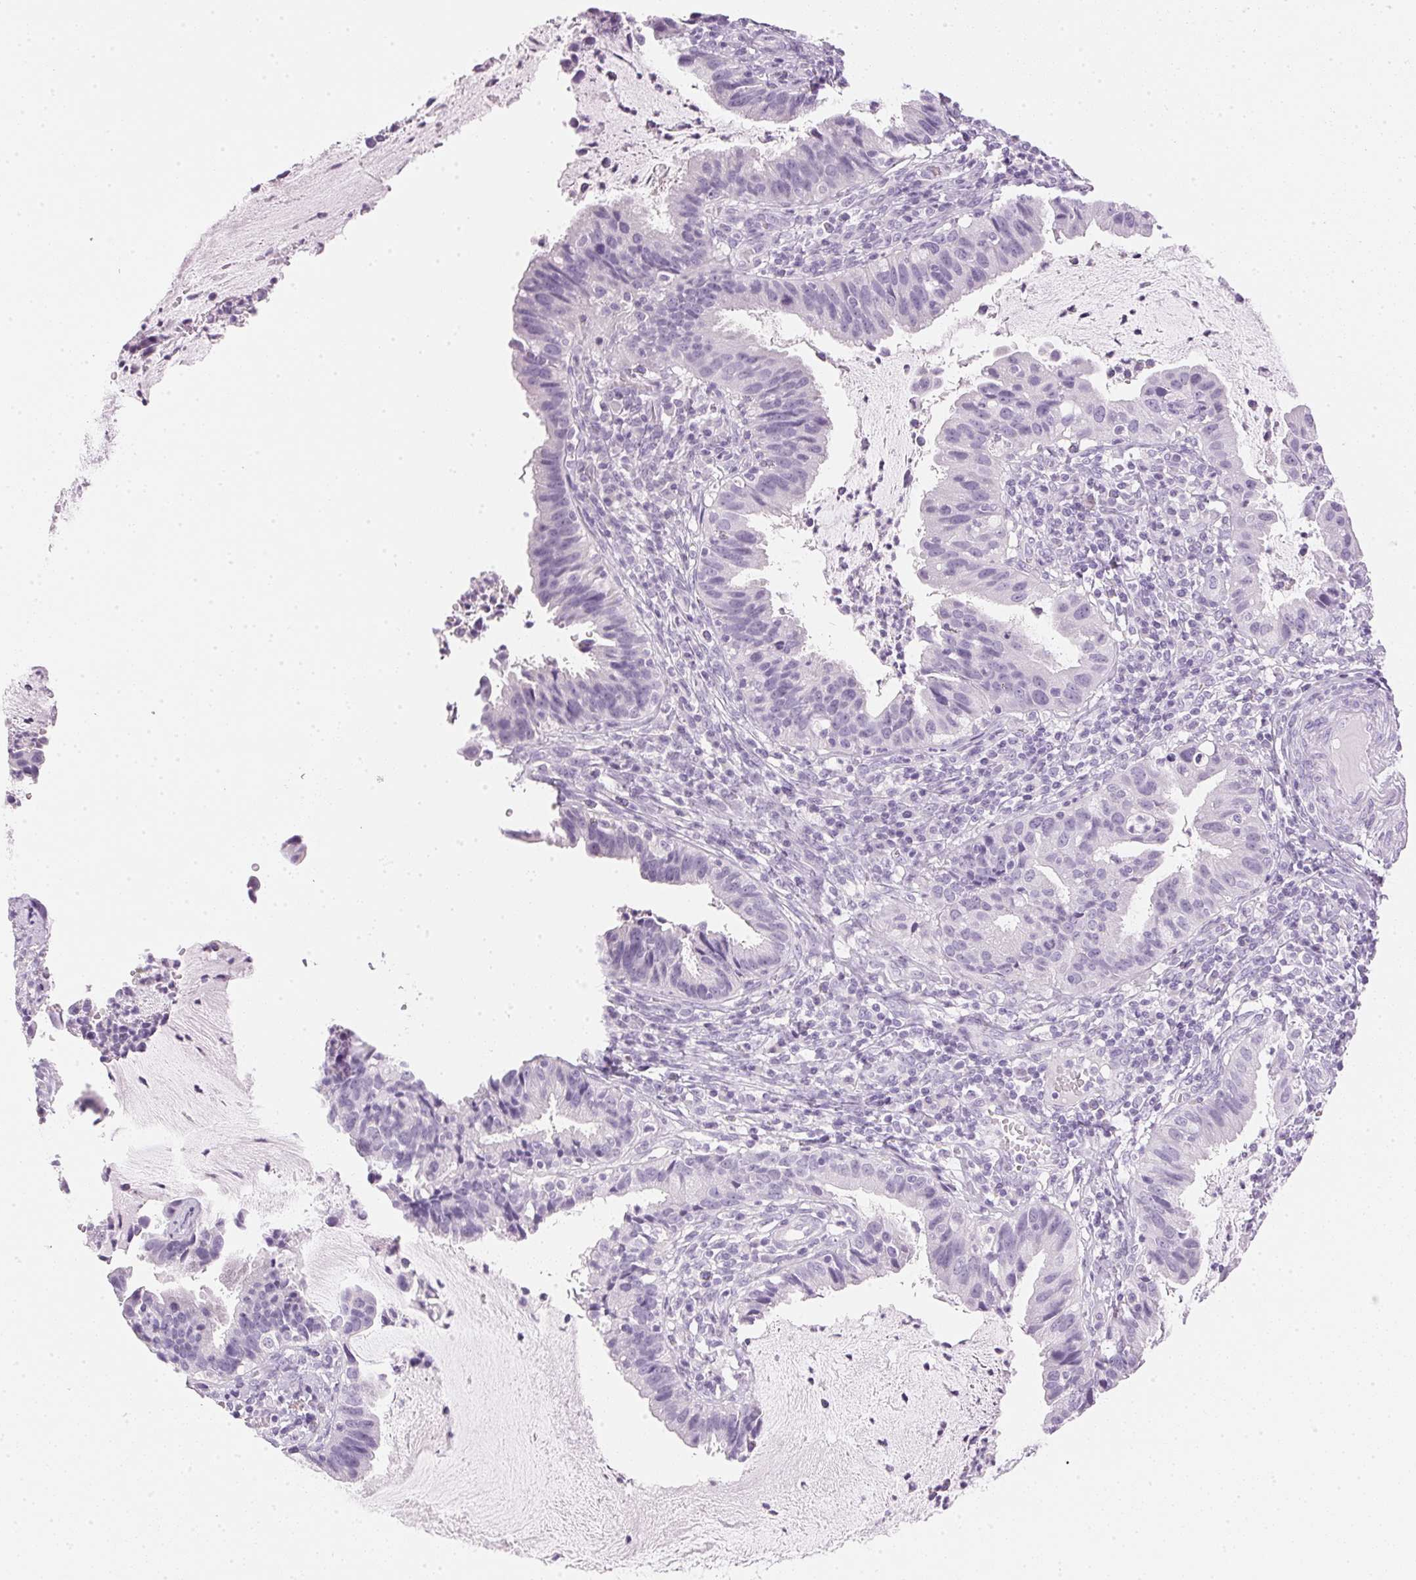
{"staining": {"intensity": "negative", "quantity": "none", "location": "none"}, "tissue": "cervical cancer", "cell_type": "Tumor cells", "image_type": "cancer", "snomed": [{"axis": "morphology", "description": "Adenocarcinoma, NOS"}, {"axis": "topography", "description": "Cervix"}], "caption": "Human cervical adenocarcinoma stained for a protein using immunohistochemistry (IHC) reveals no expression in tumor cells.", "gene": "IGFBP1", "patient": {"sex": "female", "age": 34}}